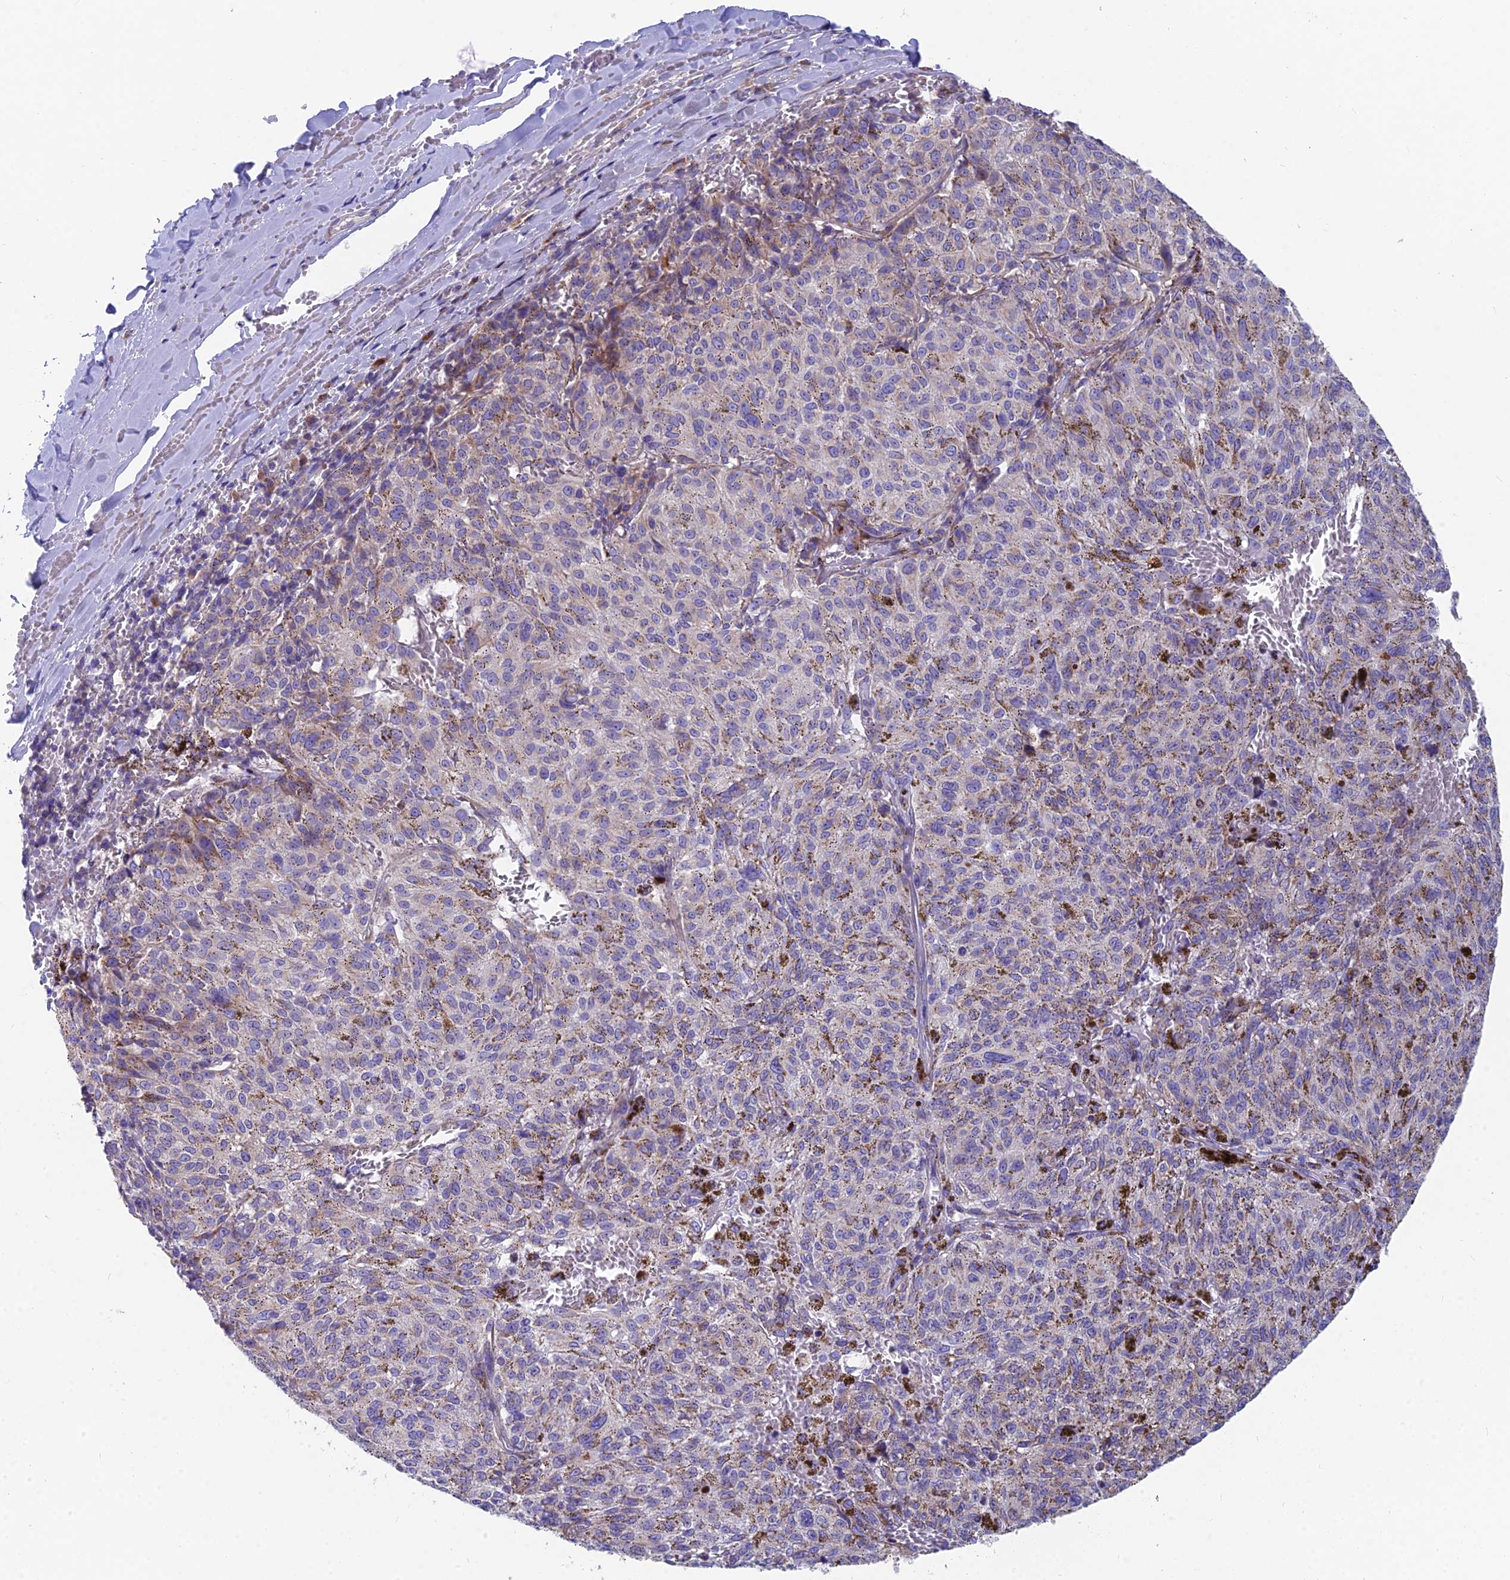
{"staining": {"intensity": "weak", "quantity": "<25%", "location": "cytoplasmic/membranous"}, "tissue": "melanoma", "cell_type": "Tumor cells", "image_type": "cancer", "snomed": [{"axis": "morphology", "description": "Malignant melanoma, NOS"}, {"axis": "topography", "description": "Skin"}], "caption": "Immunohistochemical staining of melanoma demonstrates no significant staining in tumor cells.", "gene": "MVB12A", "patient": {"sex": "female", "age": 72}}